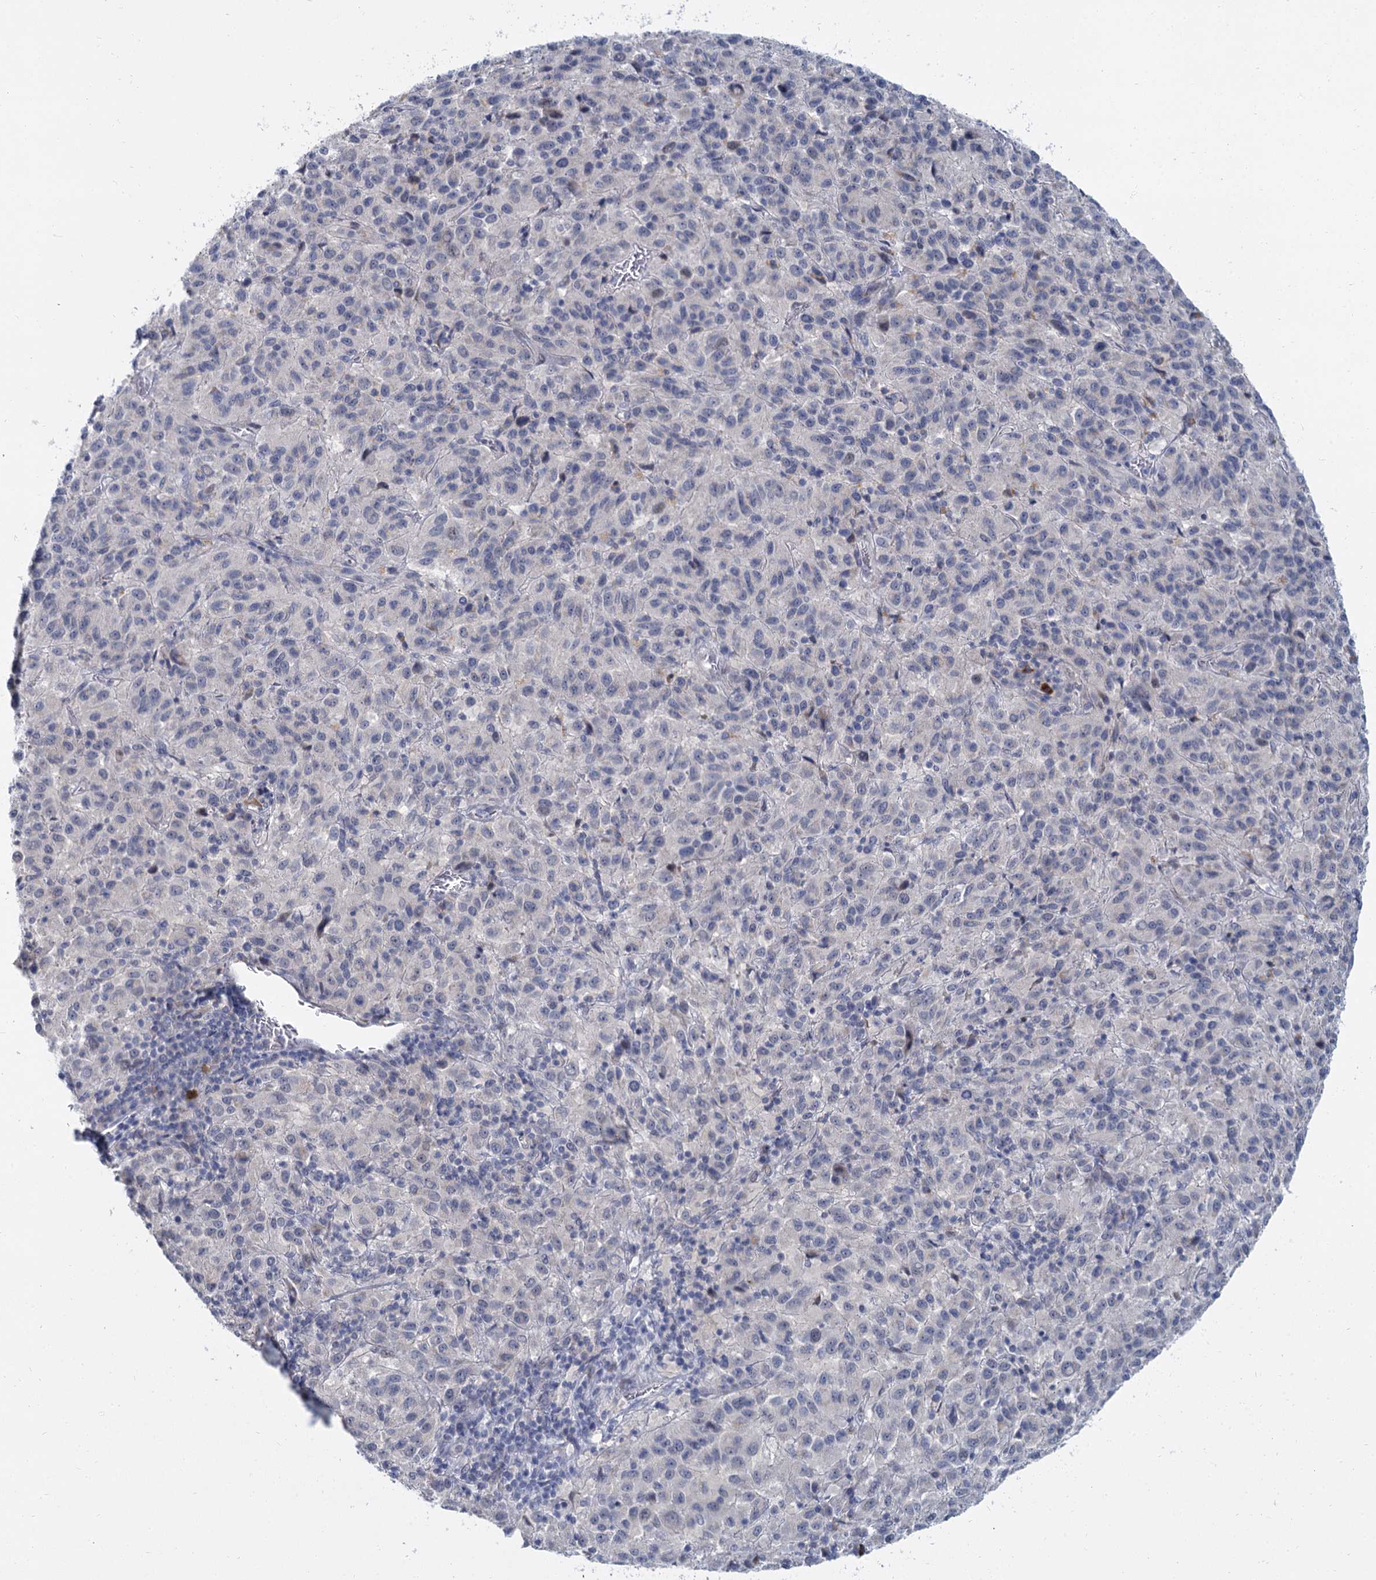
{"staining": {"intensity": "negative", "quantity": "none", "location": "none"}, "tissue": "melanoma", "cell_type": "Tumor cells", "image_type": "cancer", "snomed": [{"axis": "morphology", "description": "Malignant melanoma, Metastatic site"}, {"axis": "topography", "description": "Lung"}], "caption": "This is a photomicrograph of immunohistochemistry staining of malignant melanoma (metastatic site), which shows no expression in tumor cells.", "gene": "ACRBP", "patient": {"sex": "male", "age": 64}}